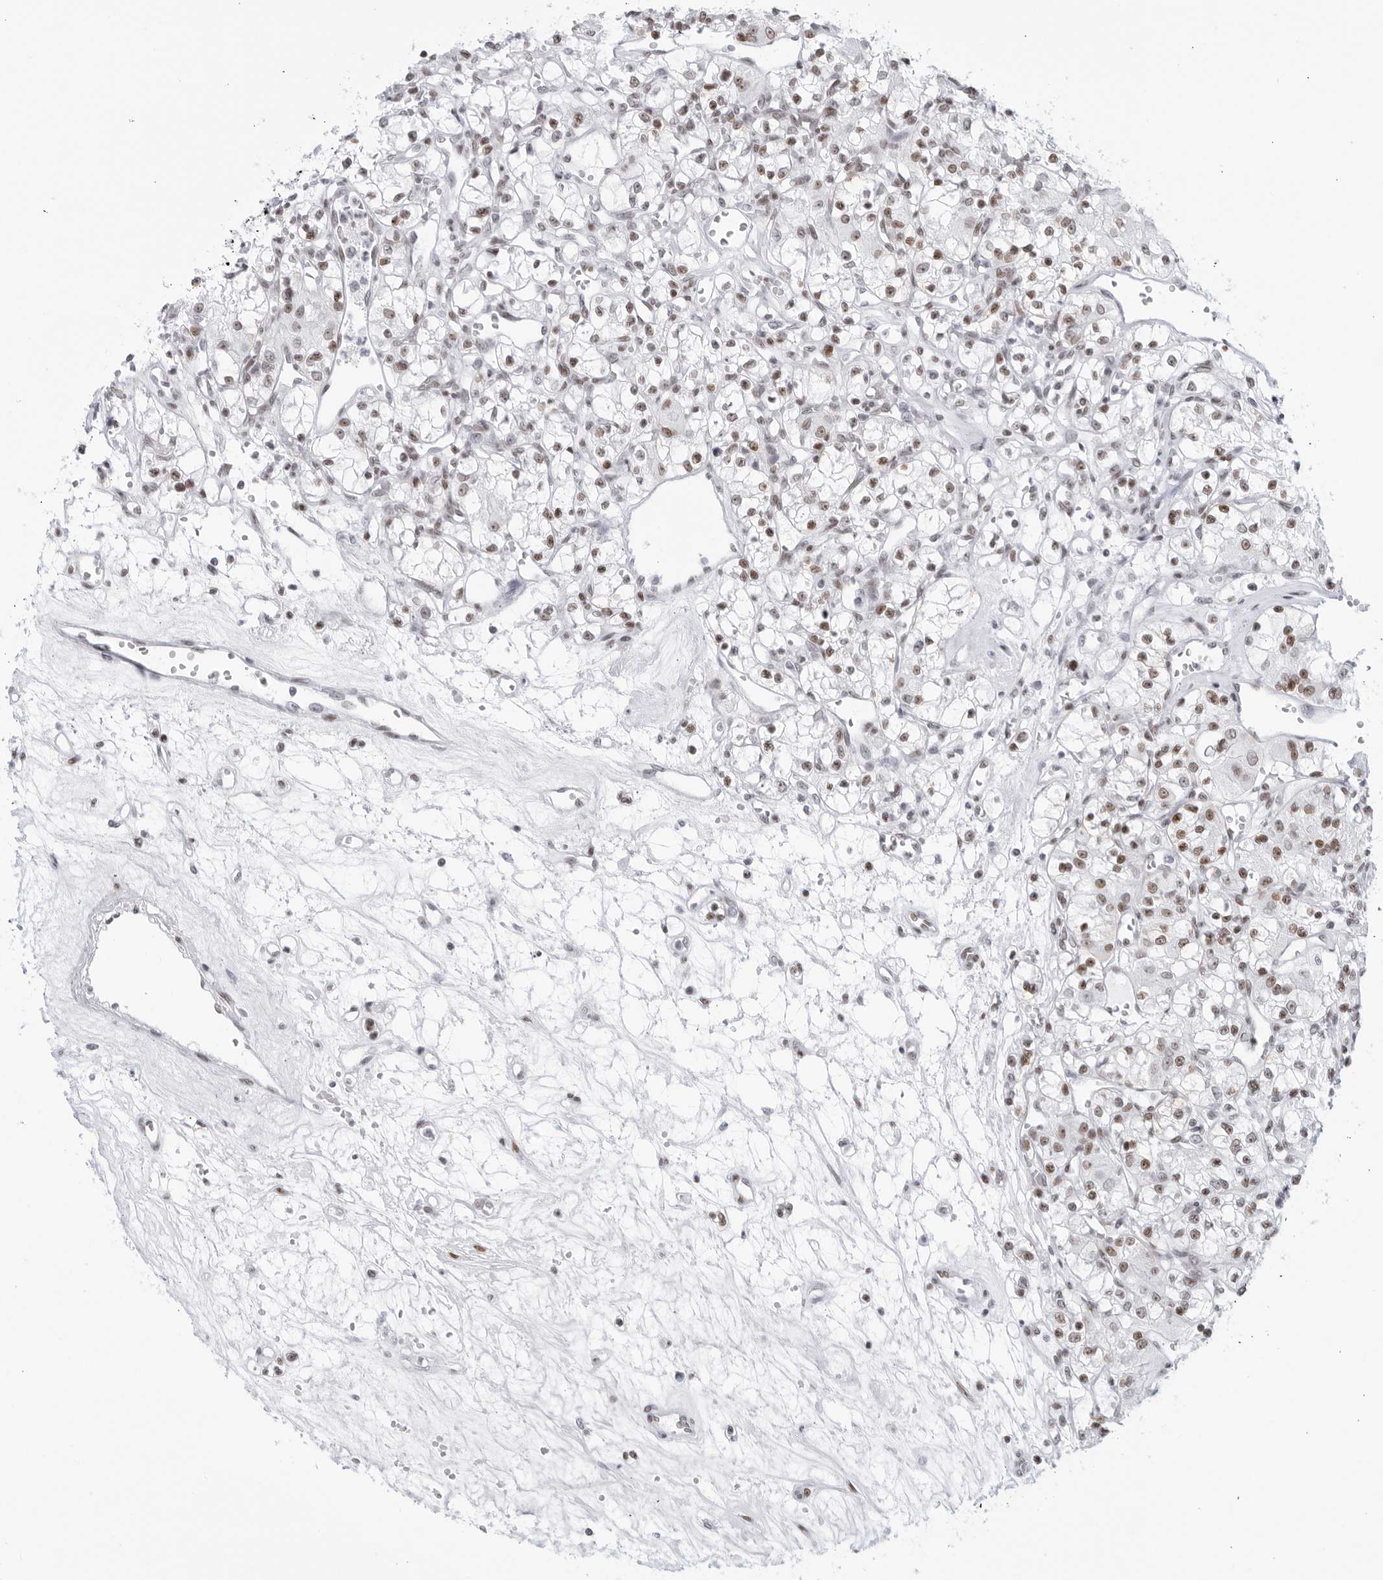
{"staining": {"intensity": "moderate", "quantity": "25%-75%", "location": "nuclear"}, "tissue": "renal cancer", "cell_type": "Tumor cells", "image_type": "cancer", "snomed": [{"axis": "morphology", "description": "Adenocarcinoma, NOS"}, {"axis": "topography", "description": "Kidney"}], "caption": "Adenocarcinoma (renal) stained for a protein reveals moderate nuclear positivity in tumor cells.", "gene": "HP1BP3", "patient": {"sex": "female", "age": 59}}